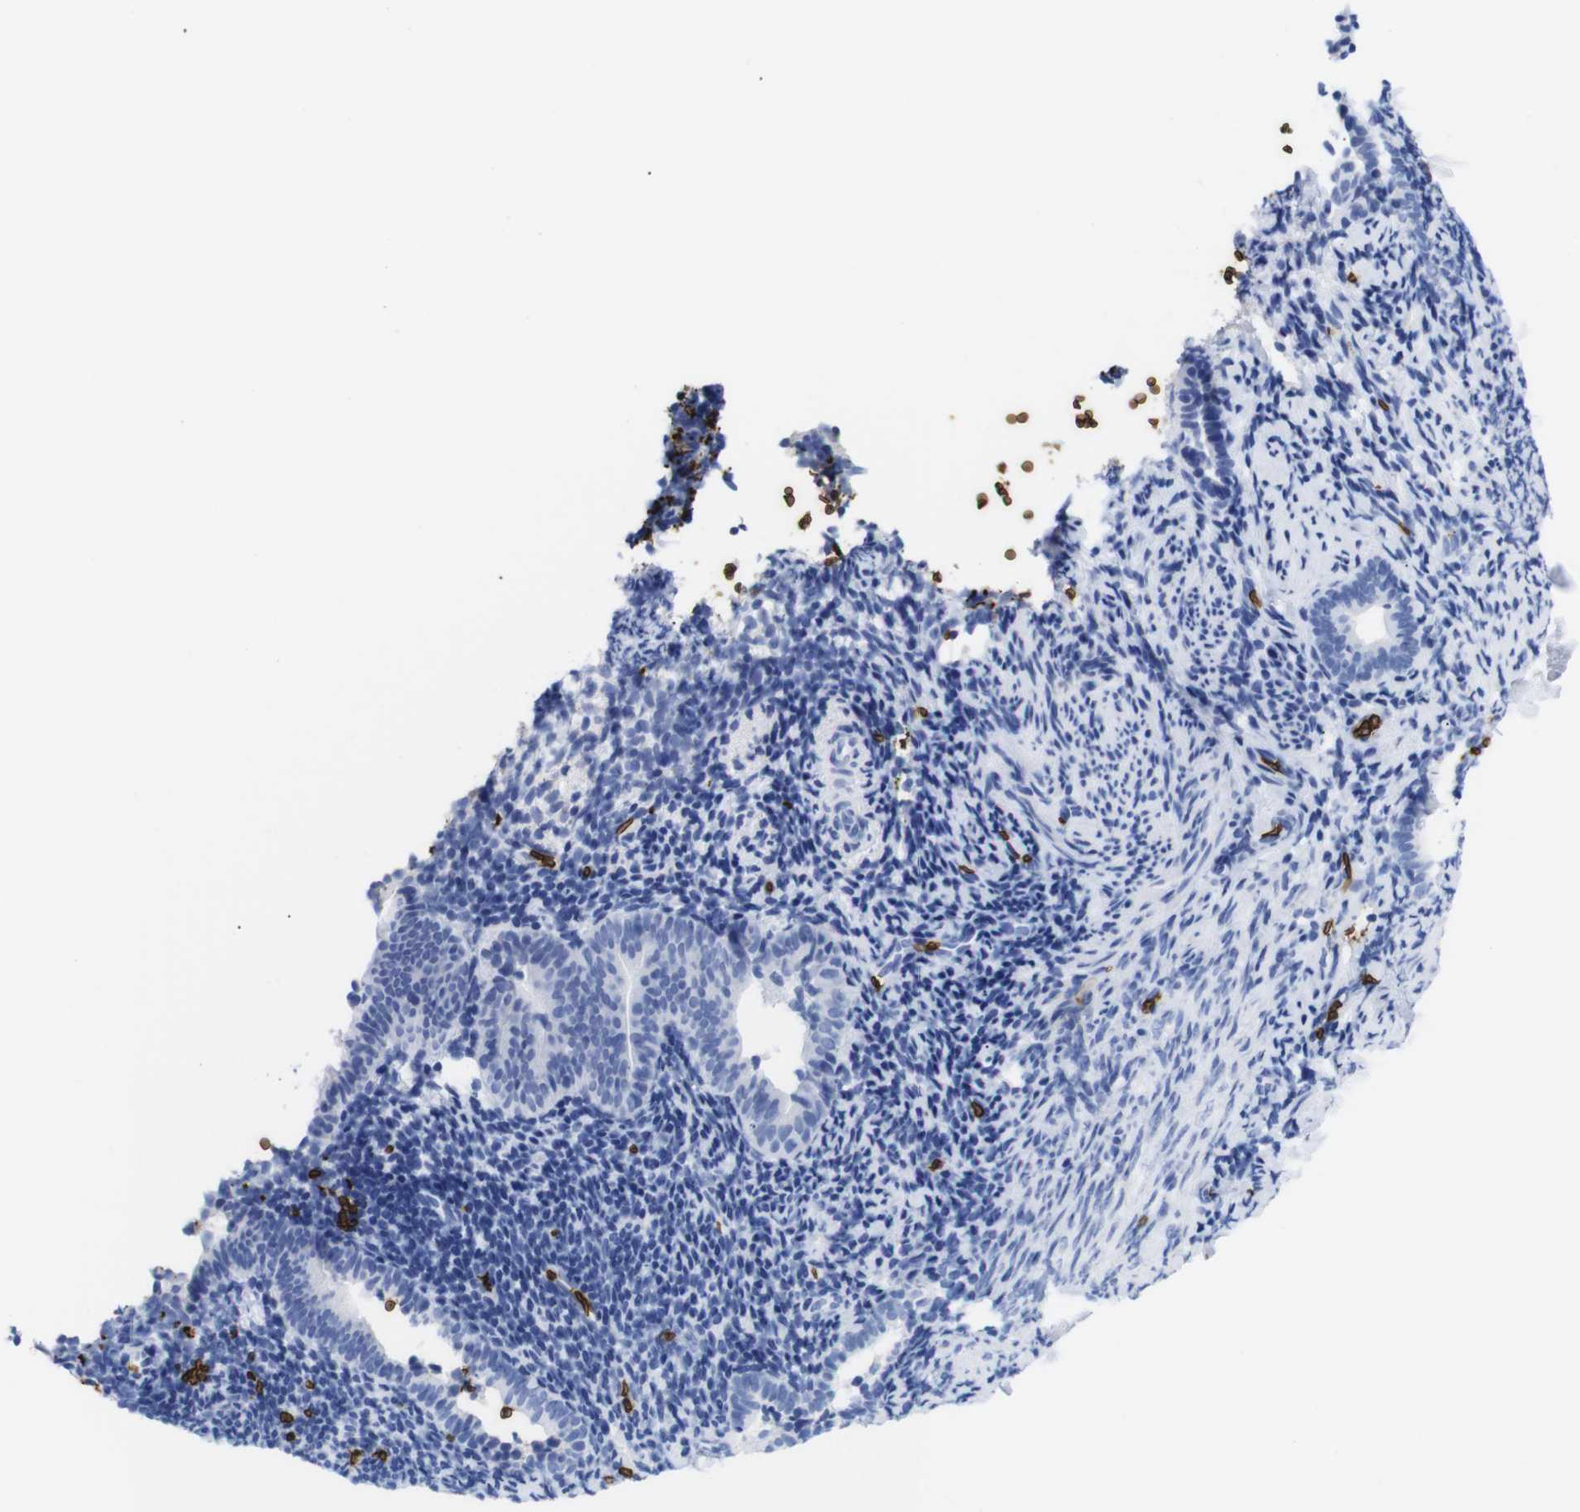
{"staining": {"intensity": "negative", "quantity": "none", "location": "none"}, "tissue": "endometrium", "cell_type": "Cells in endometrial stroma", "image_type": "normal", "snomed": [{"axis": "morphology", "description": "Normal tissue, NOS"}, {"axis": "topography", "description": "Endometrium"}], "caption": "Cells in endometrial stroma show no significant protein staining in normal endometrium. (DAB (3,3'-diaminobenzidine) IHC with hematoxylin counter stain).", "gene": "S1PR2", "patient": {"sex": "female", "age": 51}}